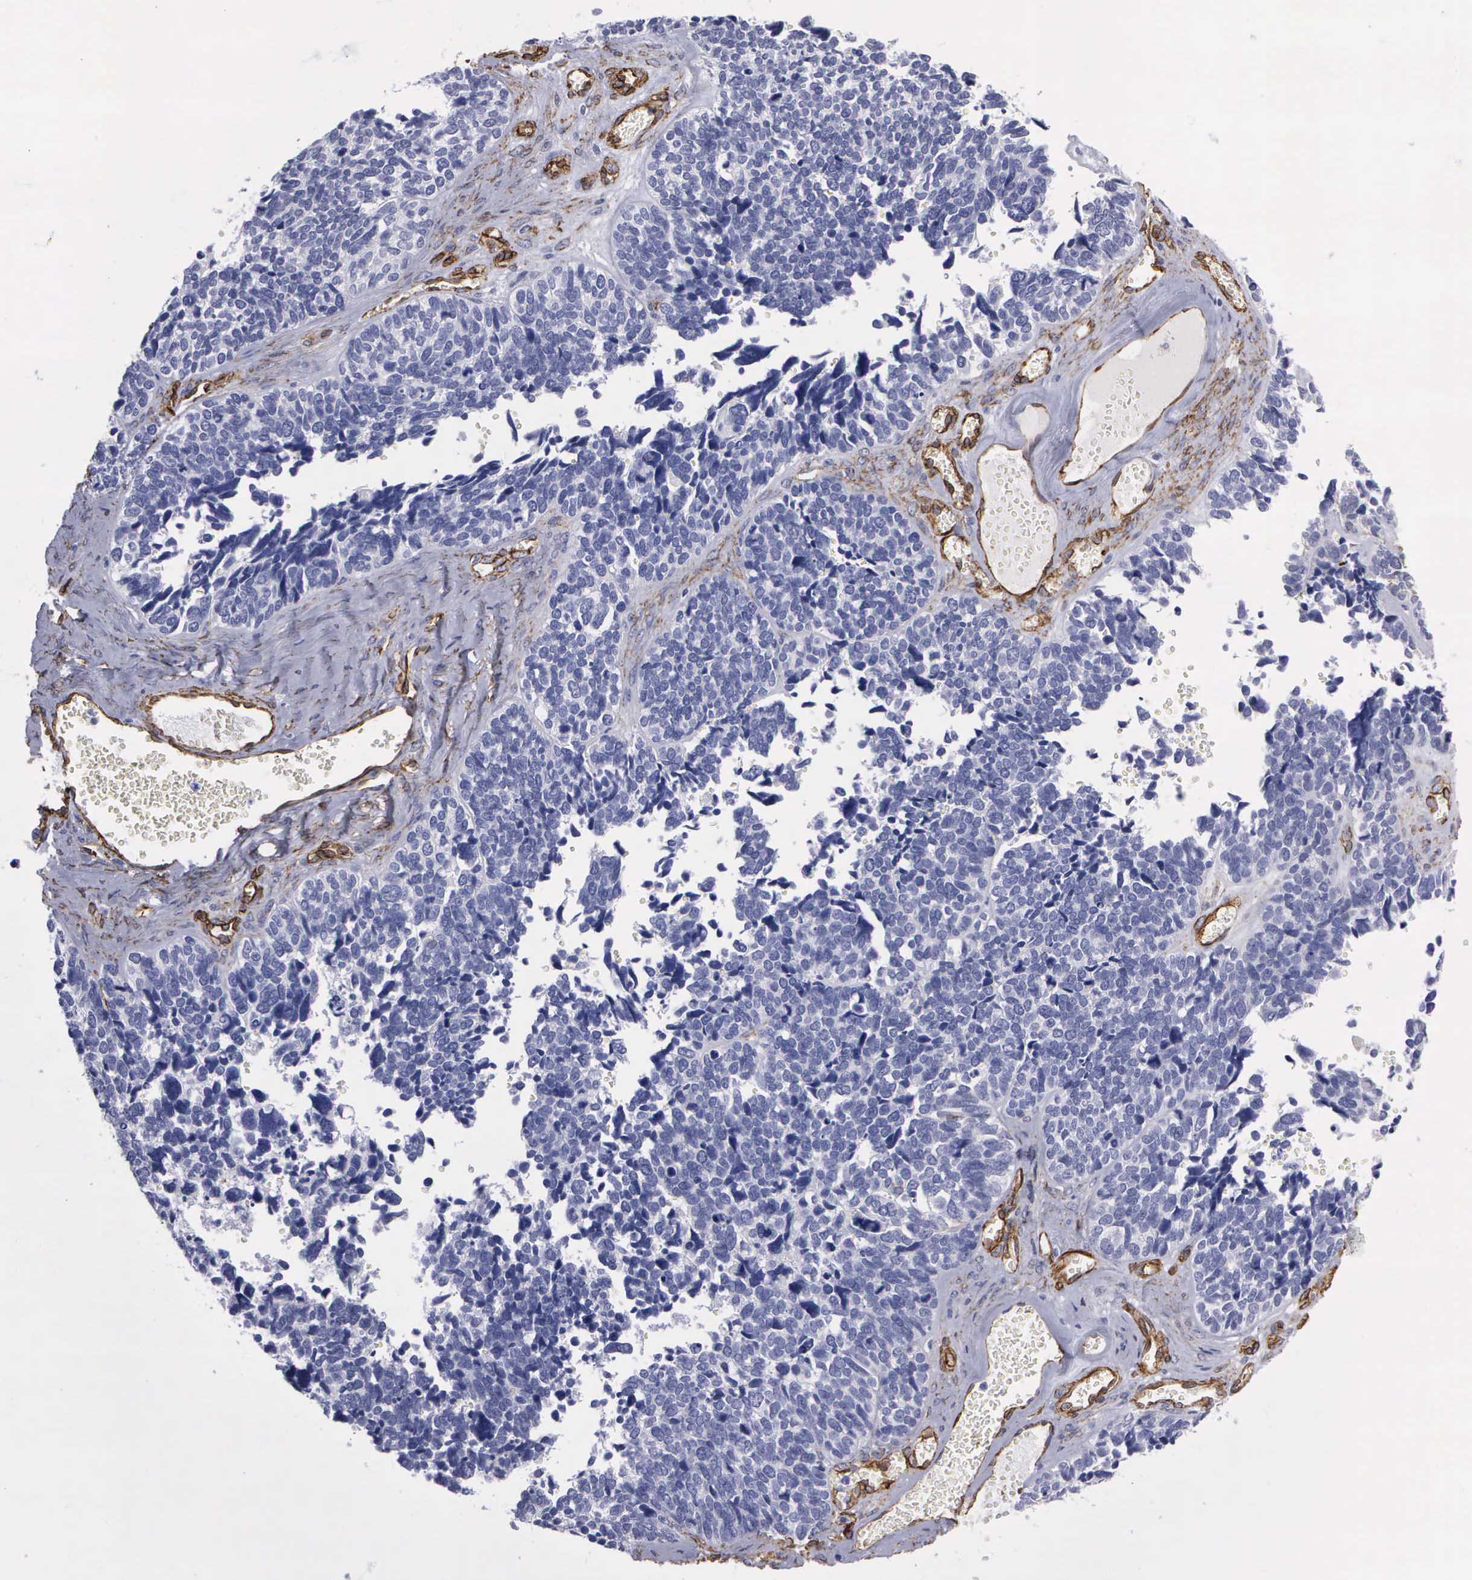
{"staining": {"intensity": "negative", "quantity": "none", "location": "none"}, "tissue": "ovarian cancer", "cell_type": "Tumor cells", "image_type": "cancer", "snomed": [{"axis": "morphology", "description": "Cystadenocarcinoma, serous, NOS"}, {"axis": "topography", "description": "Ovary"}], "caption": "This is a photomicrograph of immunohistochemistry staining of ovarian serous cystadenocarcinoma, which shows no positivity in tumor cells. (Immunohistochemistry, brightfield microscopy, high magnification).", "gene": "MAGEB10", "patient": {"sex": "female", "age": 77}}